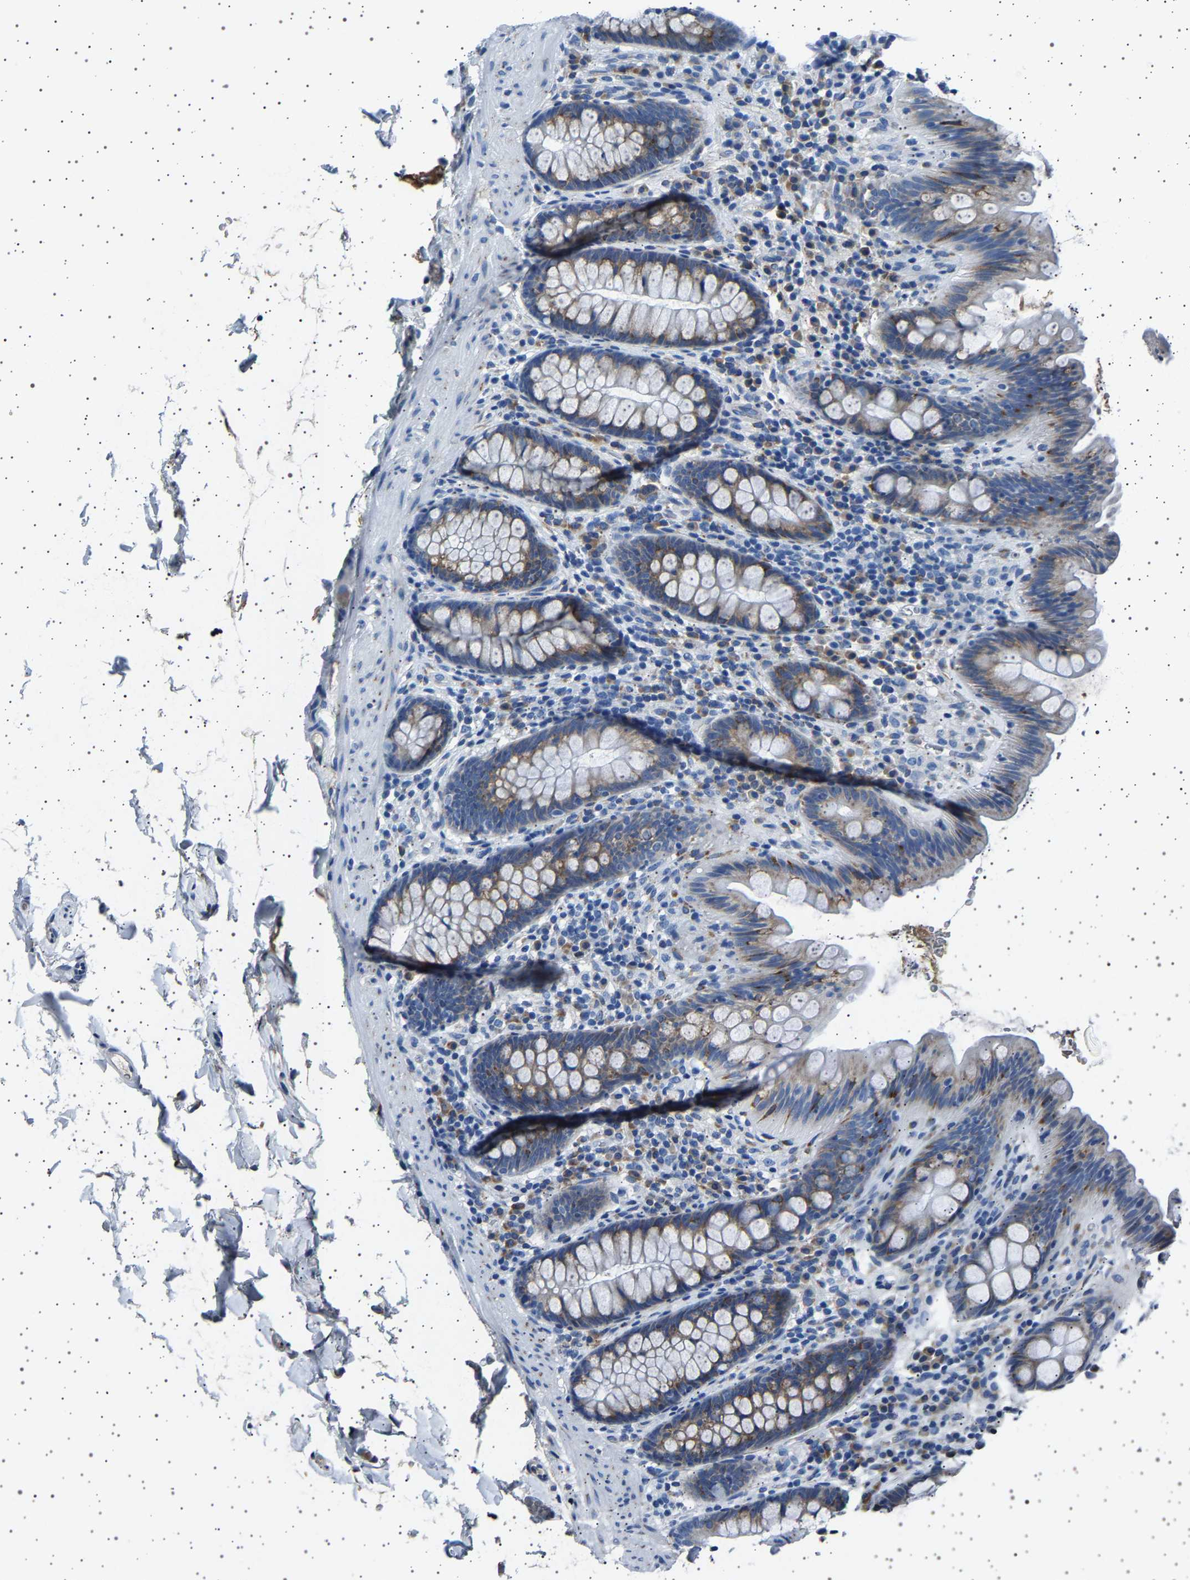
{"staining": {"intensity": "negative", "quantity": "none", "location": "none"}, "tissue": "colon", "cell_type": "Endothelial cells", "image_type": "normal", "snomed": [{"axis": "morphology", "description": "Normal tissue, NOS"}, {"axis": "topography", "description": "Colon"}], "caption": "This is an IHC histopathology image of benign colon. There is no expression in endothelial cells.", "gene": "FTCD", "patient": {"sex": "female", "age": 80}}